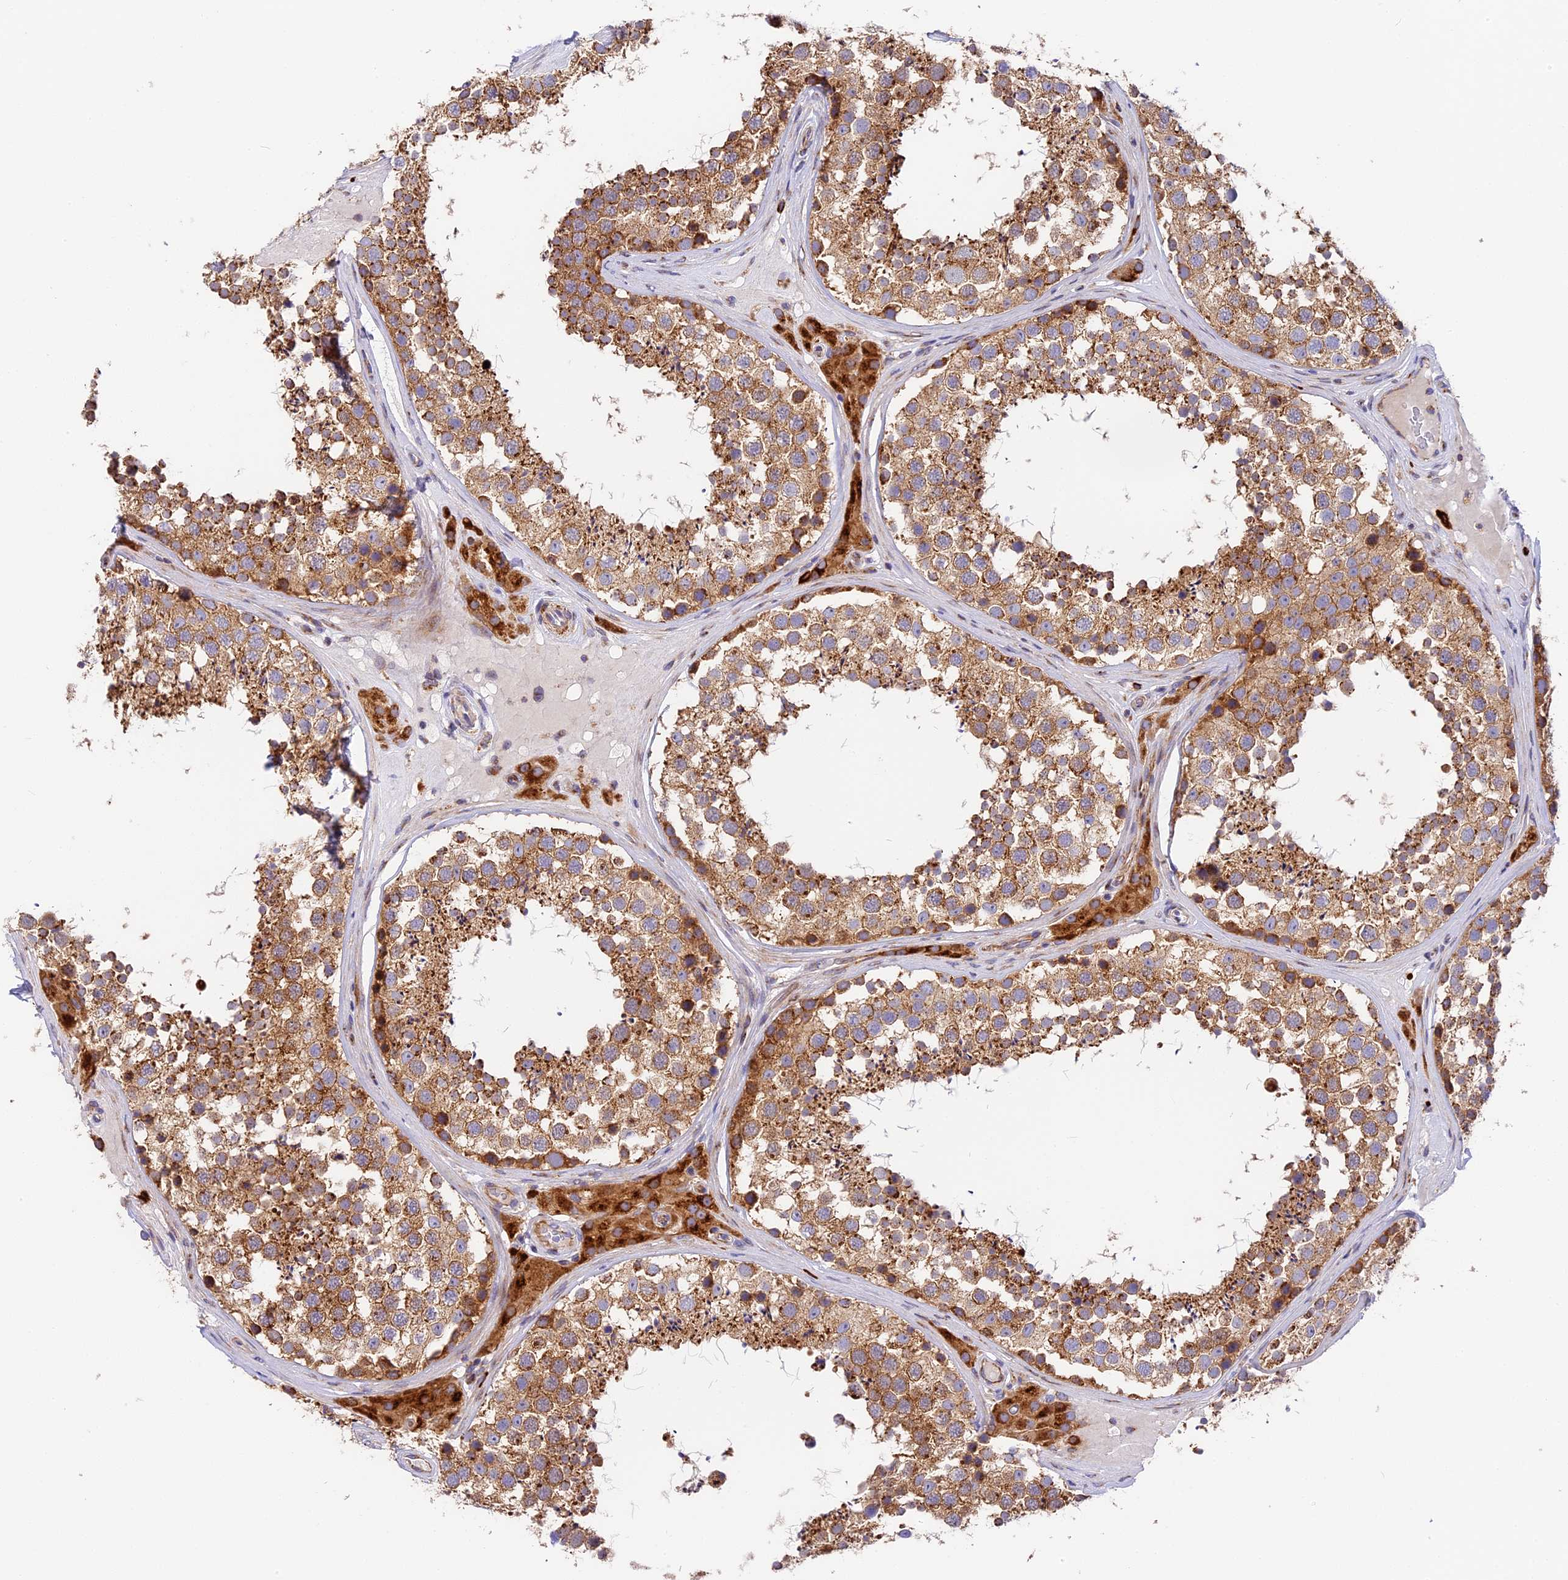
{"staining": {"intensity": "moderate", "quantity": ">75%", "location": "cytoplasmic/membranous"}, "tissue": "testis", "cell_type": "Cells in seminiferous ducts", "image_type": "normal", "snomed": [{"axis": "morphology", "description": "Normal tissue, NOS"}, {"axis": "topography", "description": "Testis"}], "caption": "The micrograph displays staining of normal testis, revealing moderate cytoplasmic/membranous protein positivity (brown color) within cells in seminiferous ducts.", "gene": "MRAS", "patient": {"sex": "male", "age": 46}}